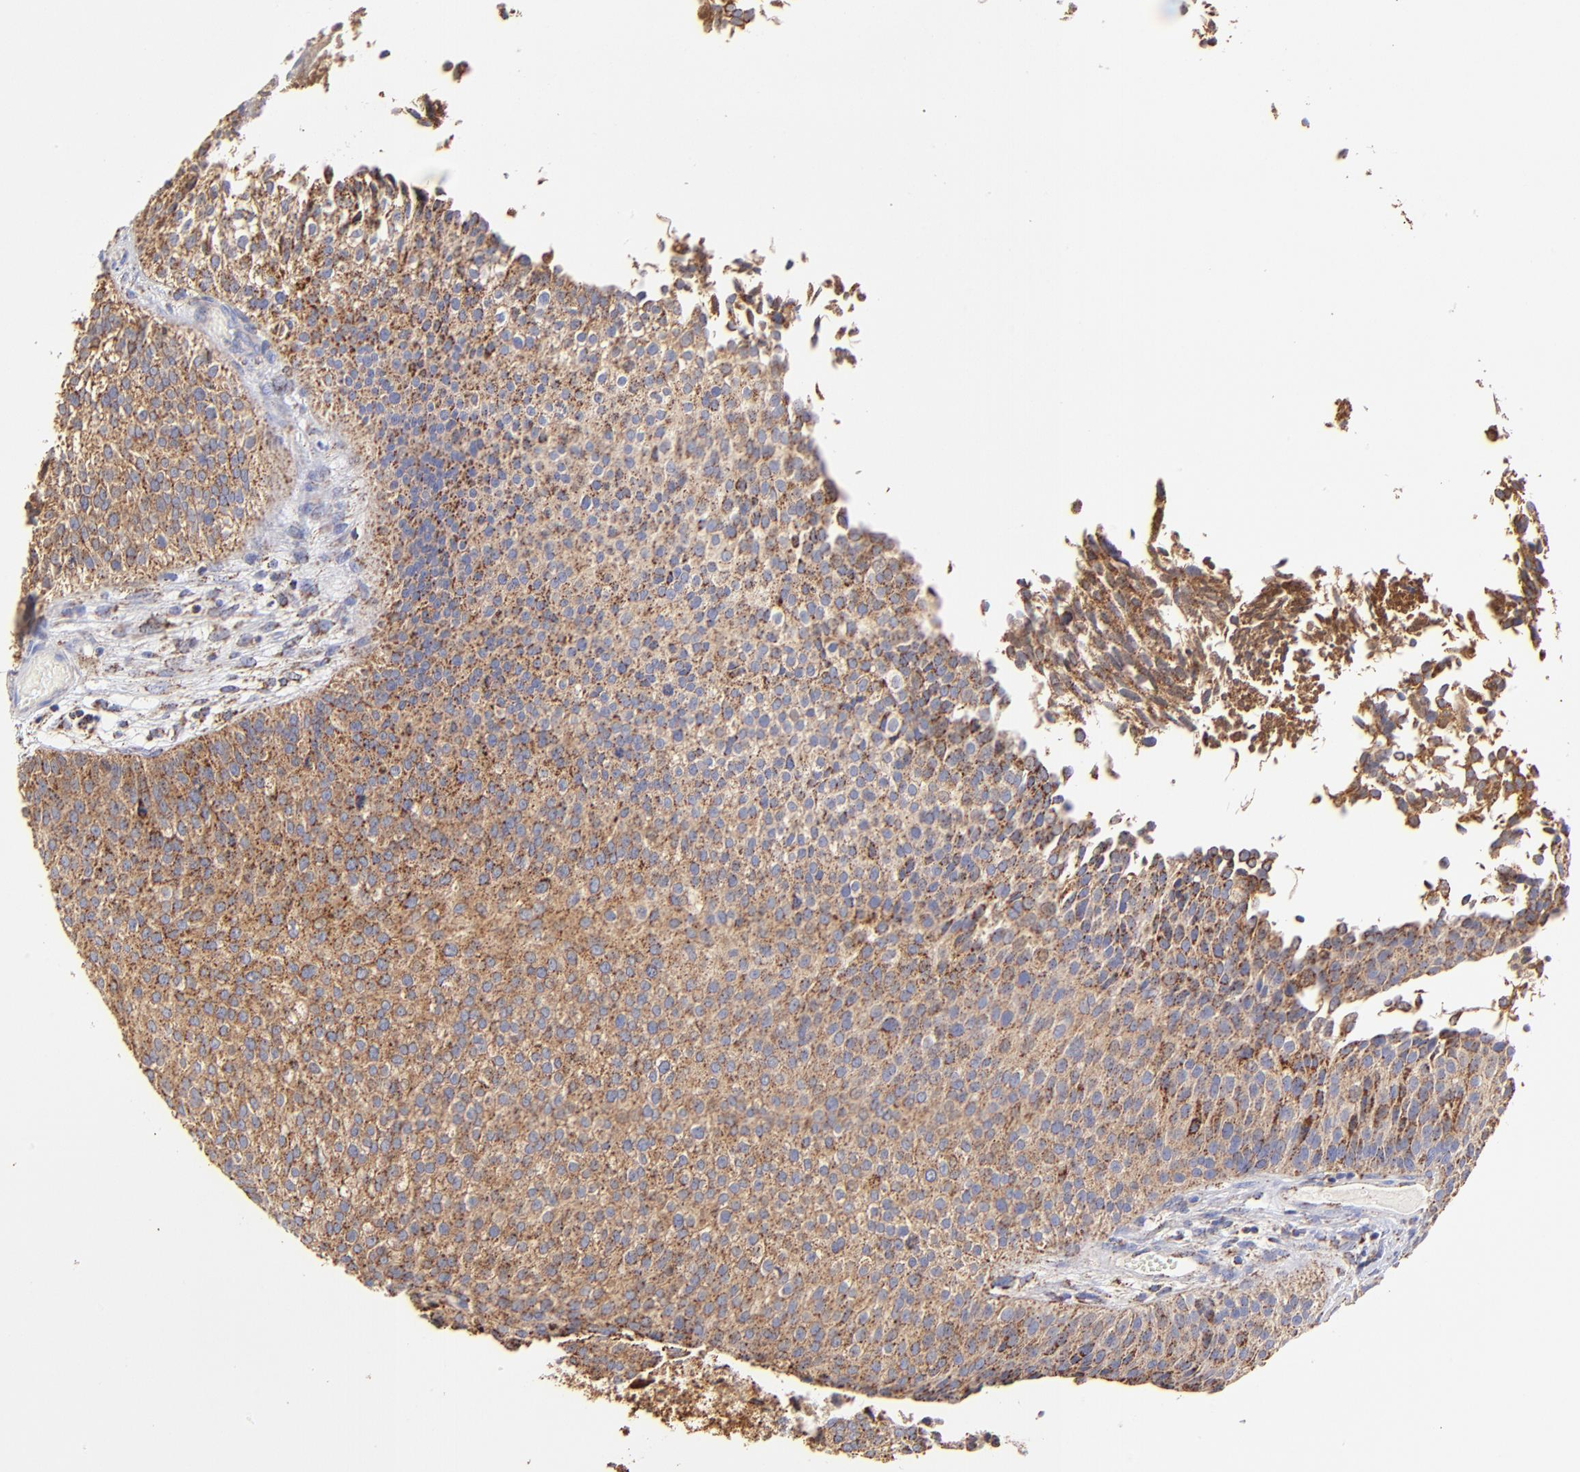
{"staining": {"intensity": "moderate", "quantity": ">75%", "location": "cytoplasmic/membranous"}, "tissue": "urothelial cancer", "cell_type": "Tumor cells", "image_type": "cancer", "snomed": [{"axis": "morphology", "description": "Urothelial carcinoma, Low grade"}, {"axis": "topography", "description": "Urinary bladder"}], "caption": "About >75% of tumor cells in urothelial carcinoma (low-grade) exhibit moderate cytoplasmic/membranous protein positivity as visualized by brown immunohistochemical staining.", "gene": "ECH1", "patient": {"sex": "male", "age": 84}}